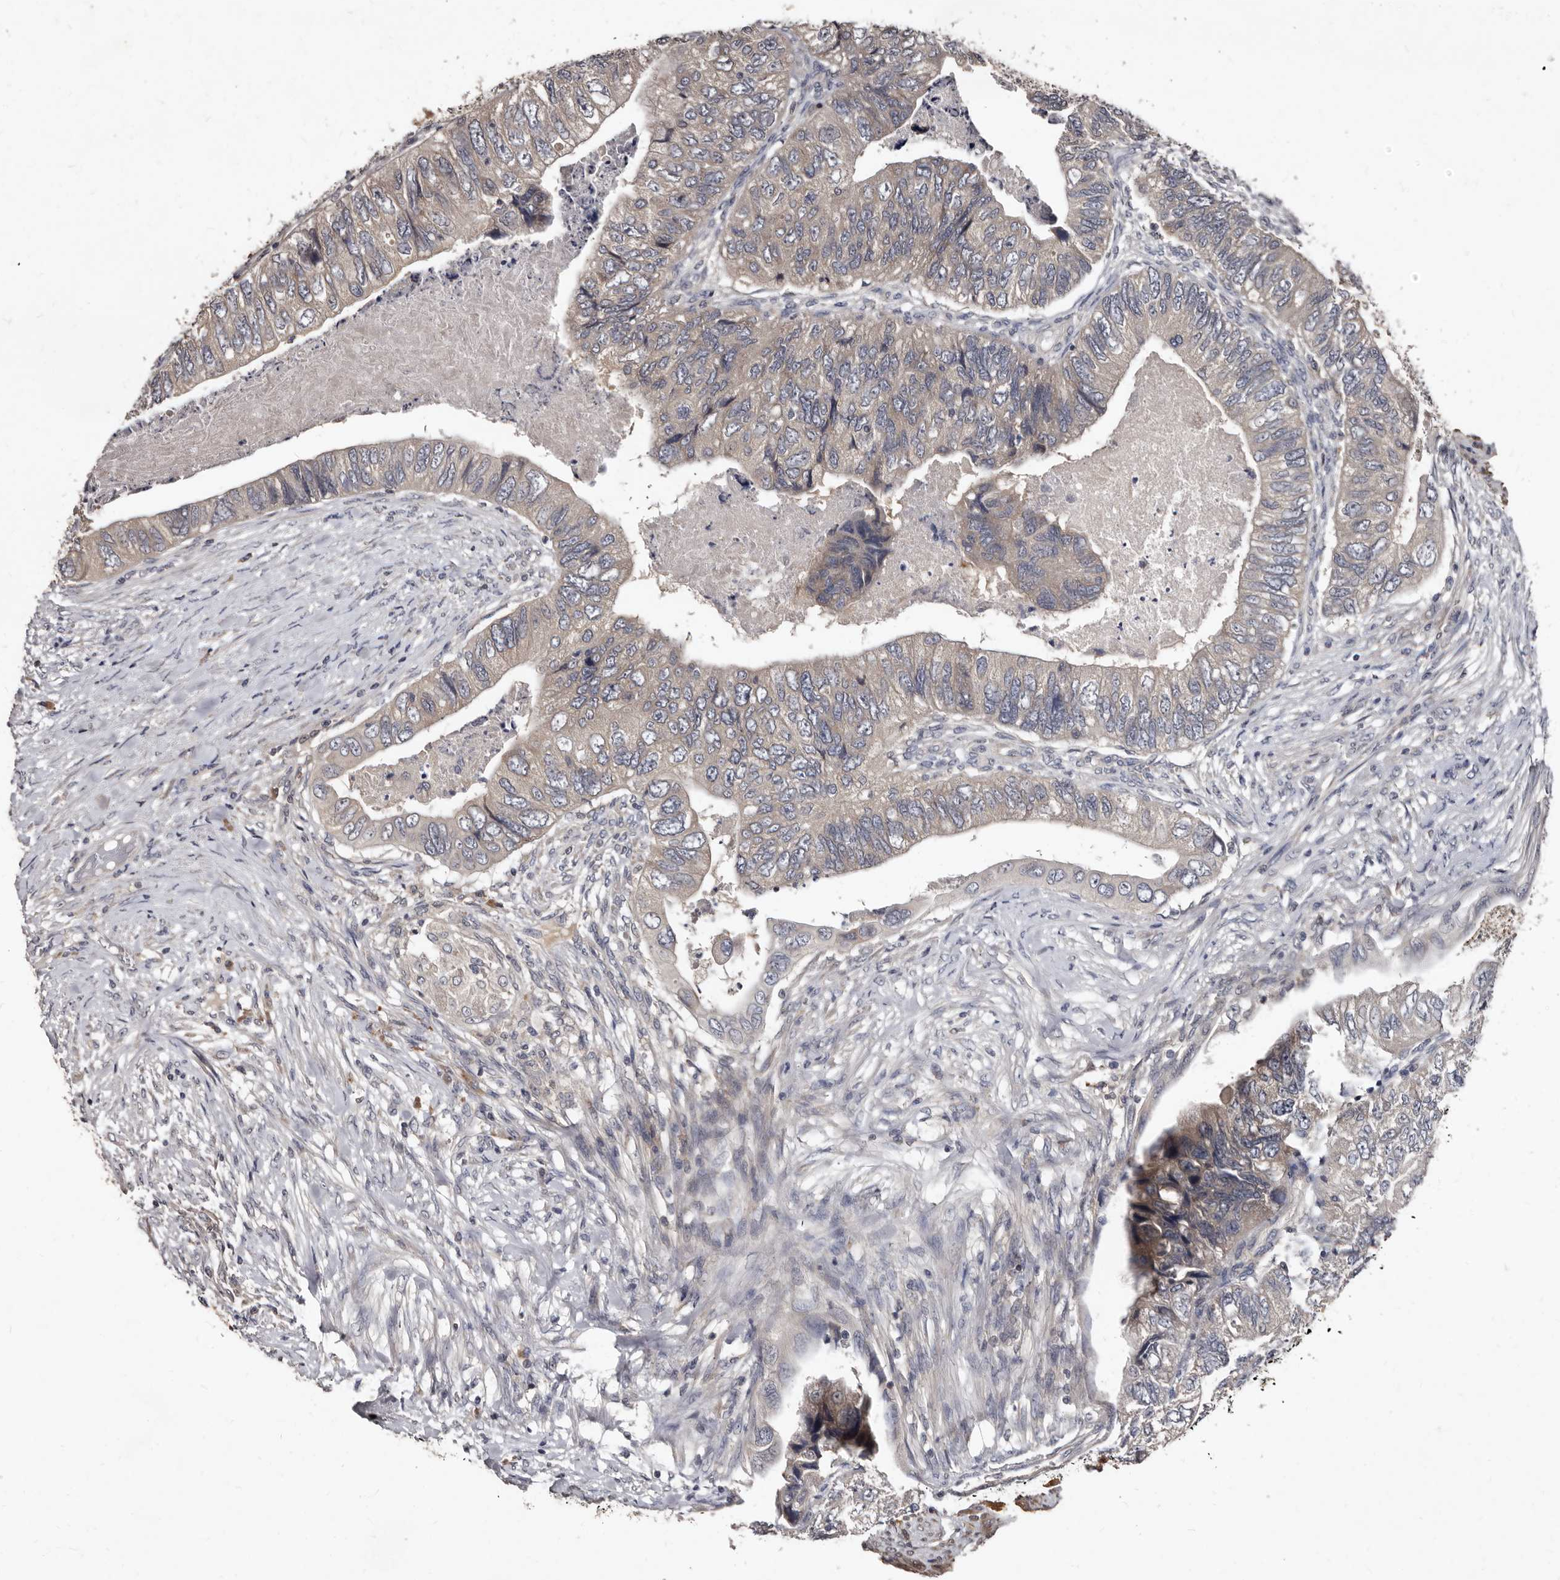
{"staining": {"intensity": "weak", "quantity": "25%-75%", "location": "cytoplasmic/membranous"}, "tissue": "colorectal cancer", "cell_type": "Tumor cells", "image_type": "cancer", "snomed": [{"axis": "morphology", "description": "Adenocarcinoma, NOS"}, {"axis": "topography", "description": "Rectum"}], "caption": "A histopathology image of human colorectal cancer stained for a protein reveals weak cytoplasmic/membranous brown staining in tumor cells.", "gene": "PMVK", "patient": {"sex": "male", "age": 63}}